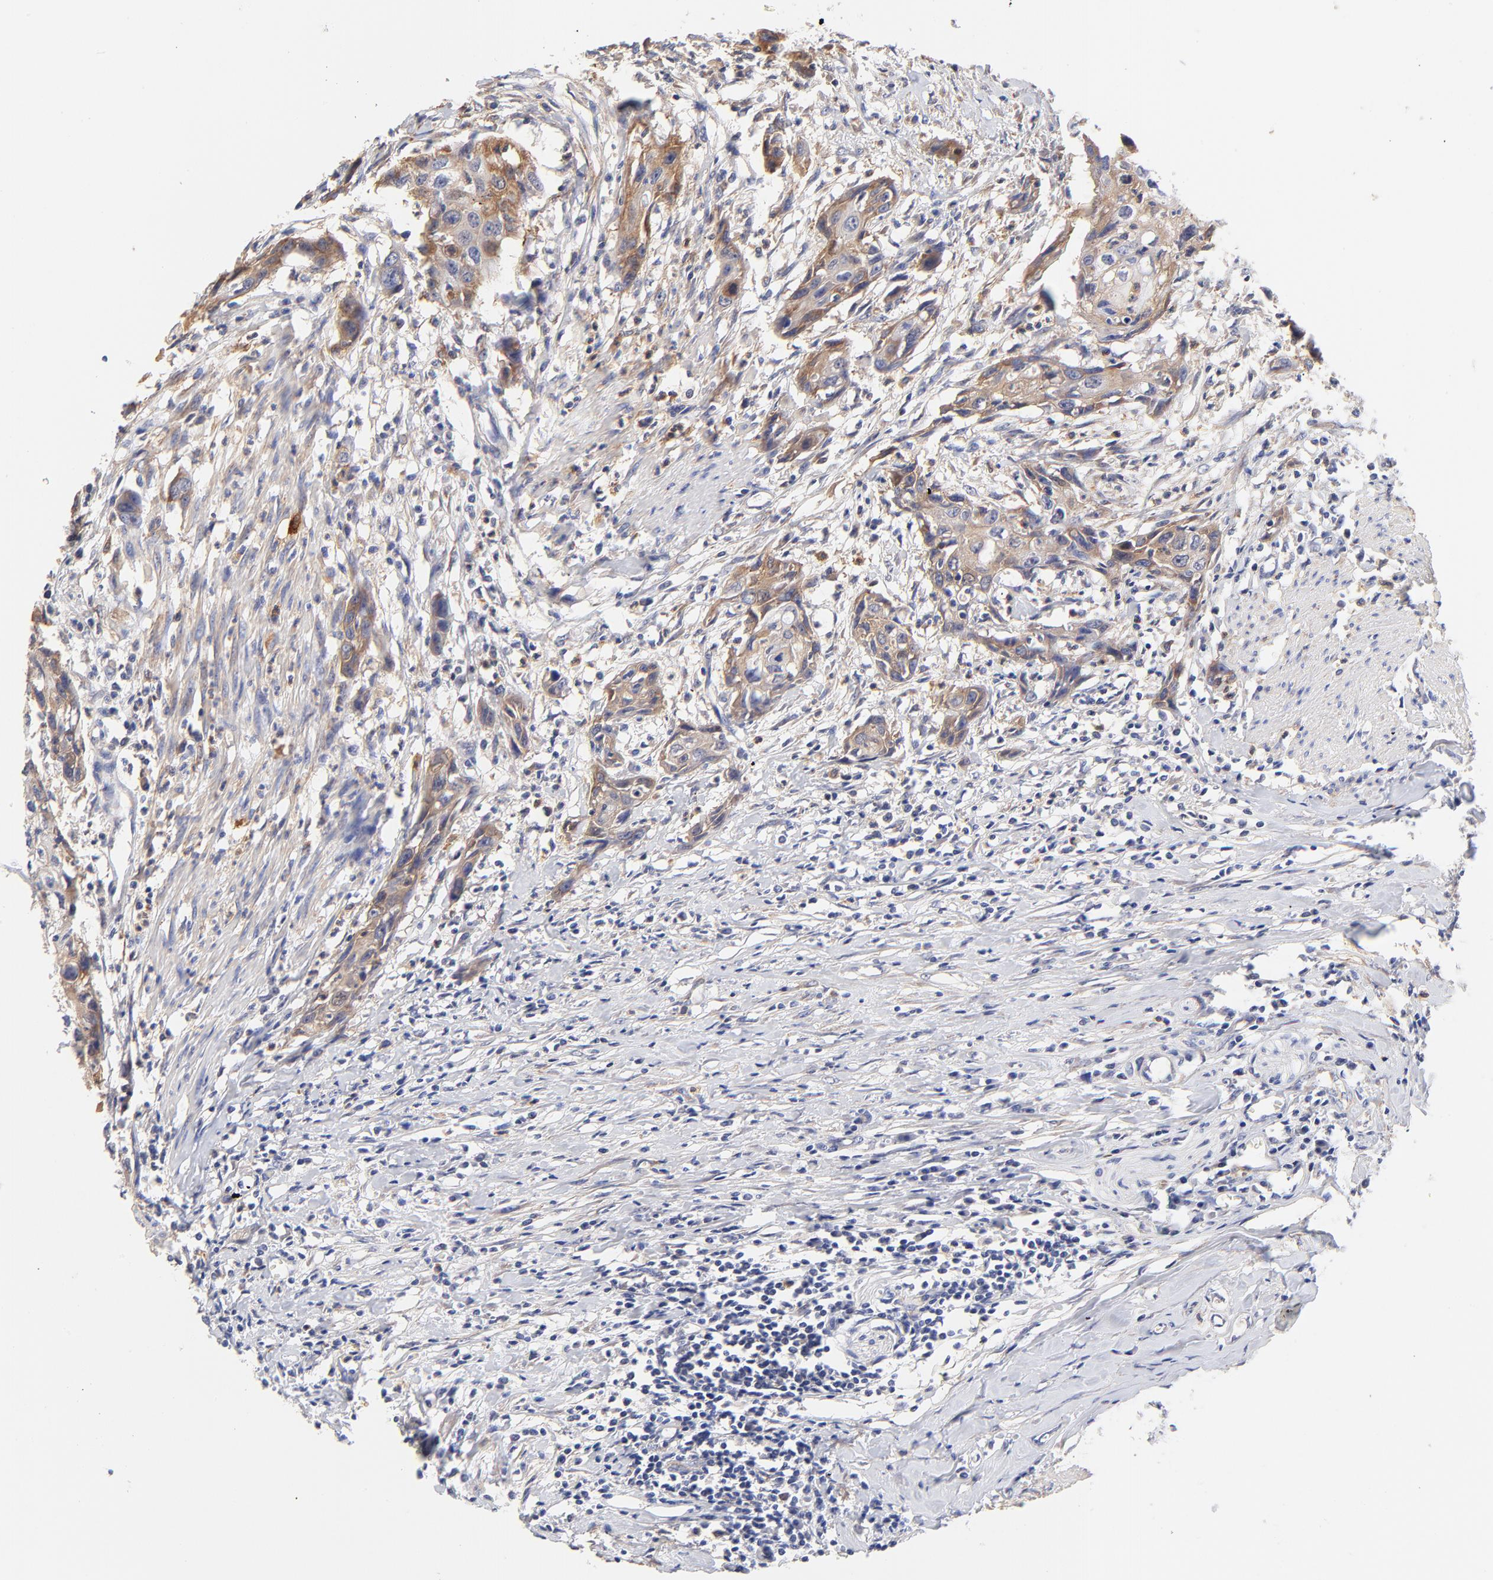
{"staining": {"intensity": "moderate", "quantity": ">75%", "location": "cytoplasmic/membranous"}, "tissue": "urothelial cancer", "cell_type": "Tumor cells", "image_type": "cancer", "snomed": [{"axis": "morphology", "description": "Urothelial carcinoma, High grade"}, {"axis": "topography", "description": "Urinary bladder"}], "caption": "This is a micrograph of immunohistochemistry staining of urothelial cancer, which shows moderate expression in the cytoplasmic/membranous of tumor cells.", "gene": "PTK7", "patient": {"sex": "male", "age": 54}}